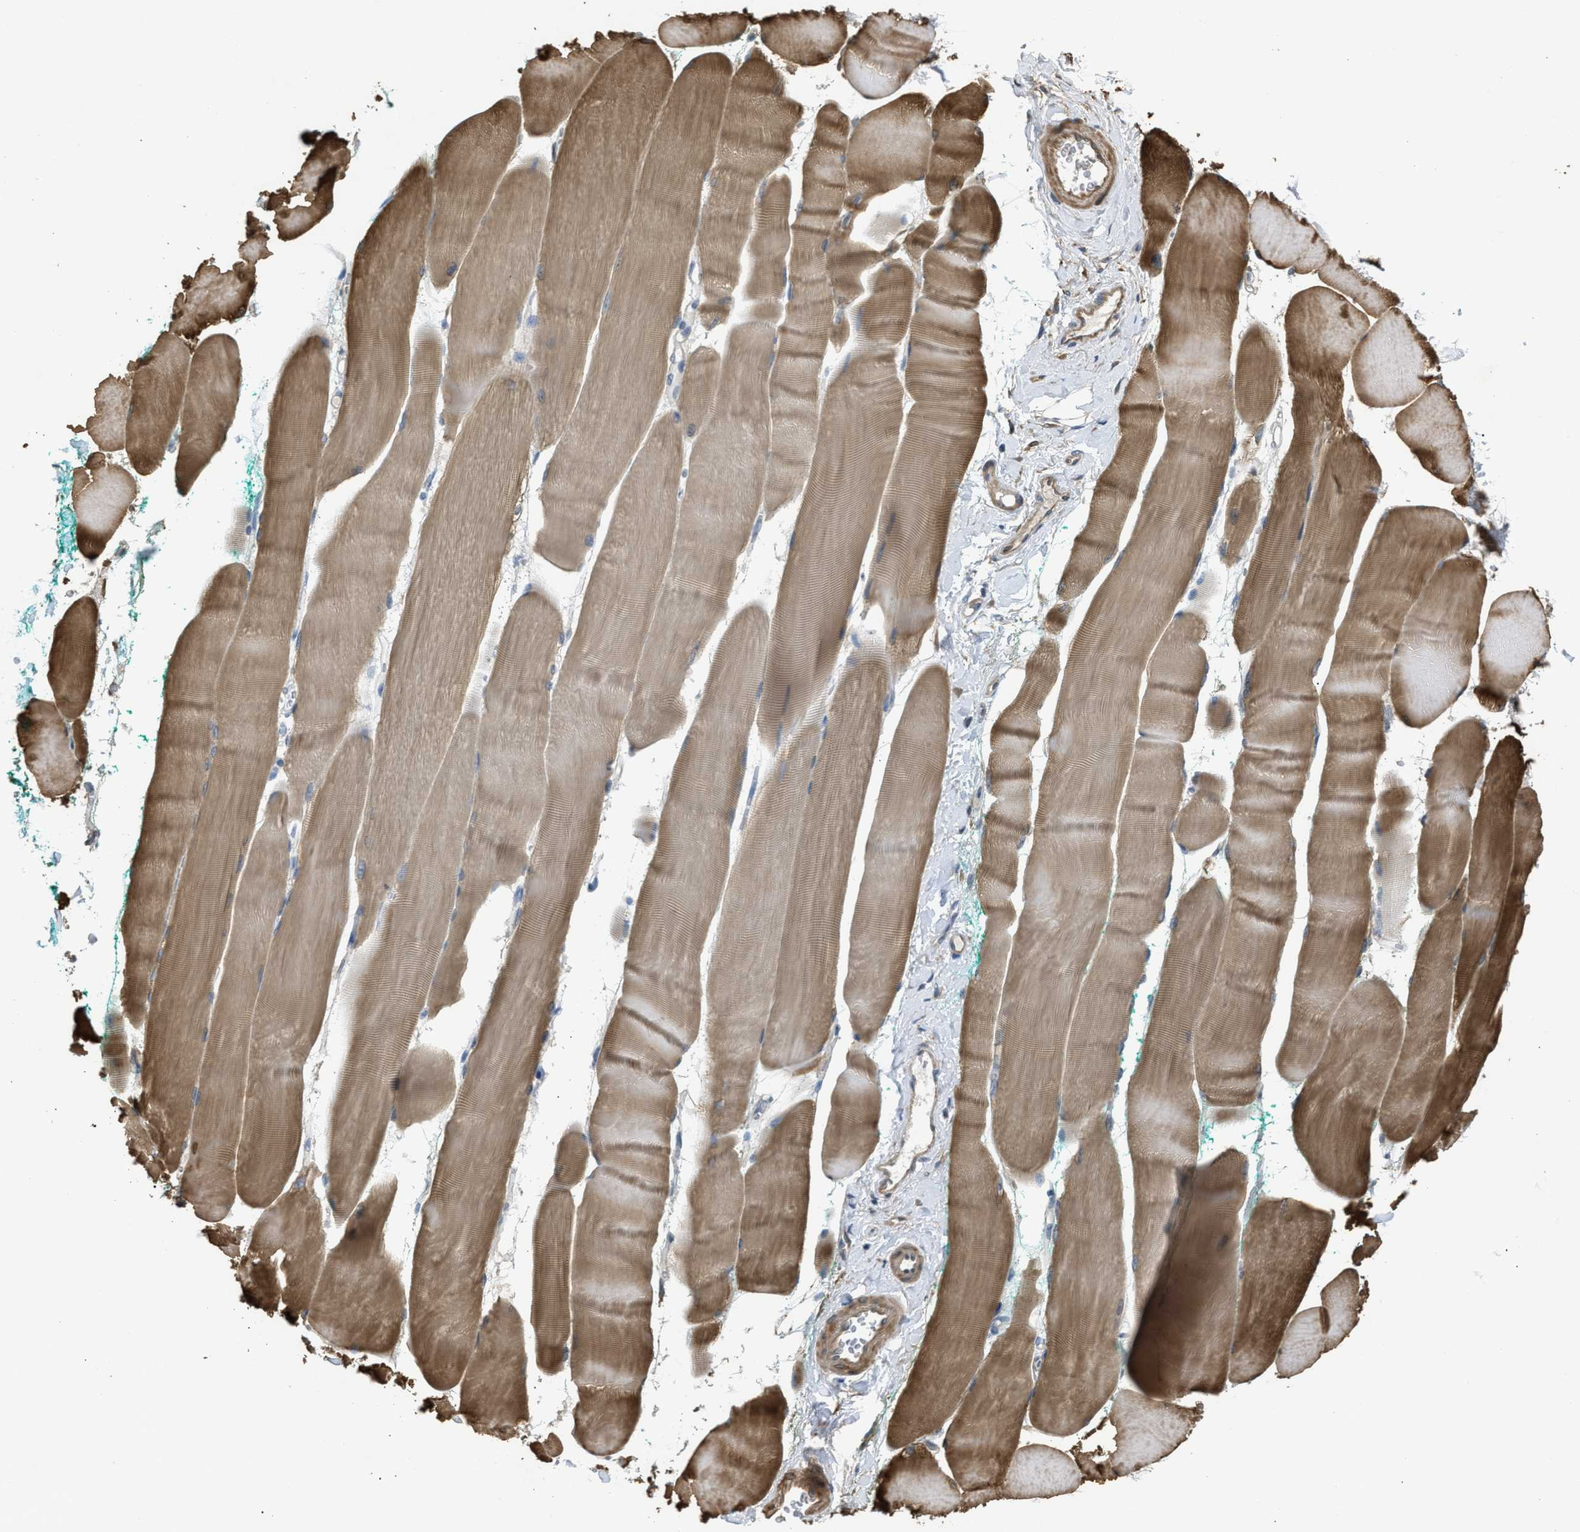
{"staining": {"intensity": "moderate", "quantity": ">75%", "location": "cytoplasmic/membranous"}, "tissue": "skeletal muscle", "cell_type": "Myocytes", "image_type": "normal", "snomed": [{"axis": "morphology", "description": "Normal tissue, NOS"}, {"axis": "morphology", "description": "Squamous cell carcinoma, NOS"}, {"axis": "topography", "description": "Skeletal muscle"}], "caption": "This image demonstrates immunohistochemistry staining of normal human skeletal muscle, with medium moderate cytoplasmic/membranous positivity in about >75% of myocytes.", "gene": "BAG3", "patient": {"sex": "male", "age": 51}}